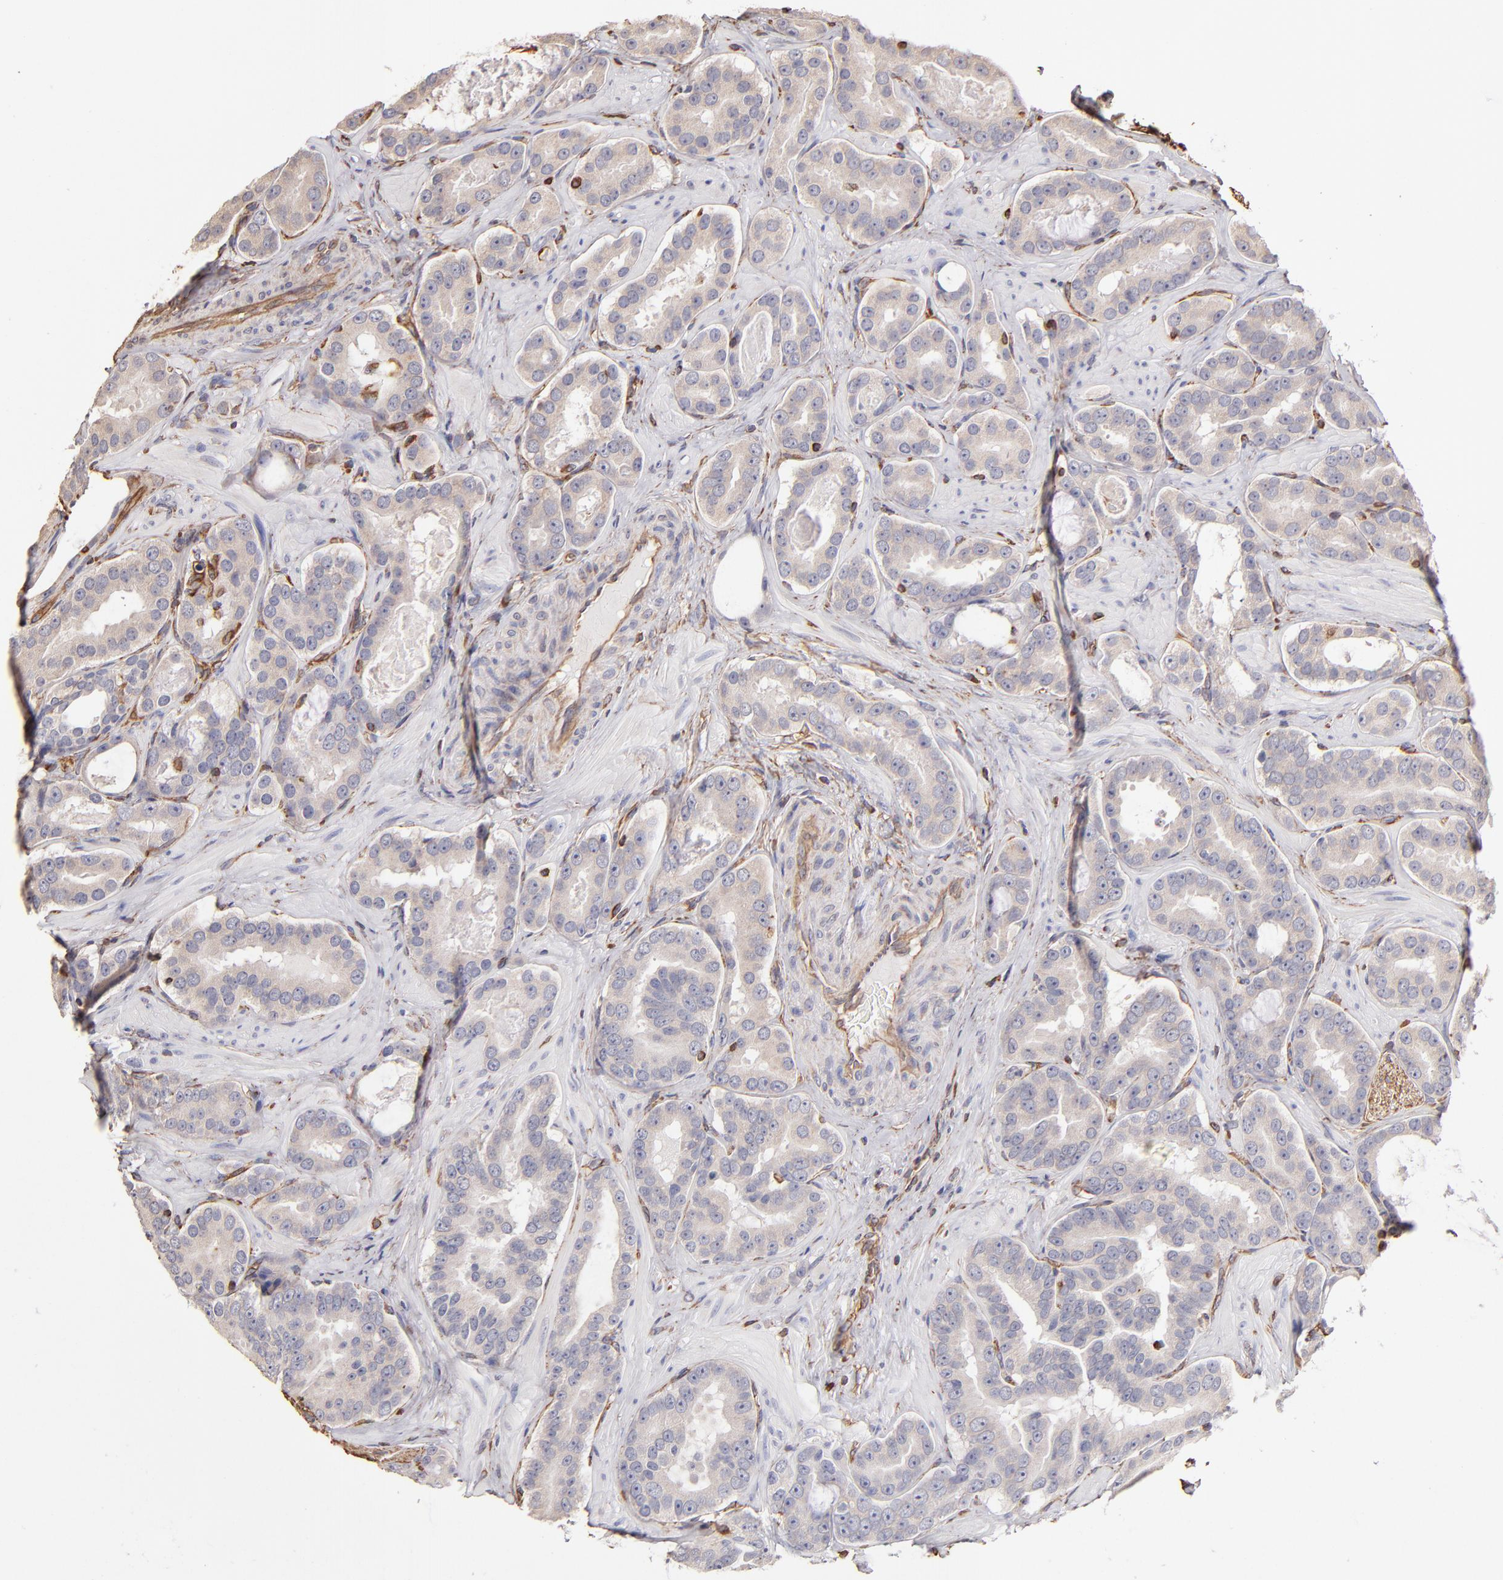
{"staining": {"intensity": "negative", "quantity": "none", "location": "none"}, "tissue": "prostate cancer", "cell_type": "Tumor cells", "image_type": "cancer", "snomed": [{"axis": "morphology", "description": "Adenocarcinoma, Low grade"}, {"axis": "topography", "description": "Prostate"}], "caption": "Tumor cells show no significant protein expression in adenocarcinoma (low-grade) (prostate).", "gene": "ABCC1", "patient": {"sex": "male", "age": 59}}